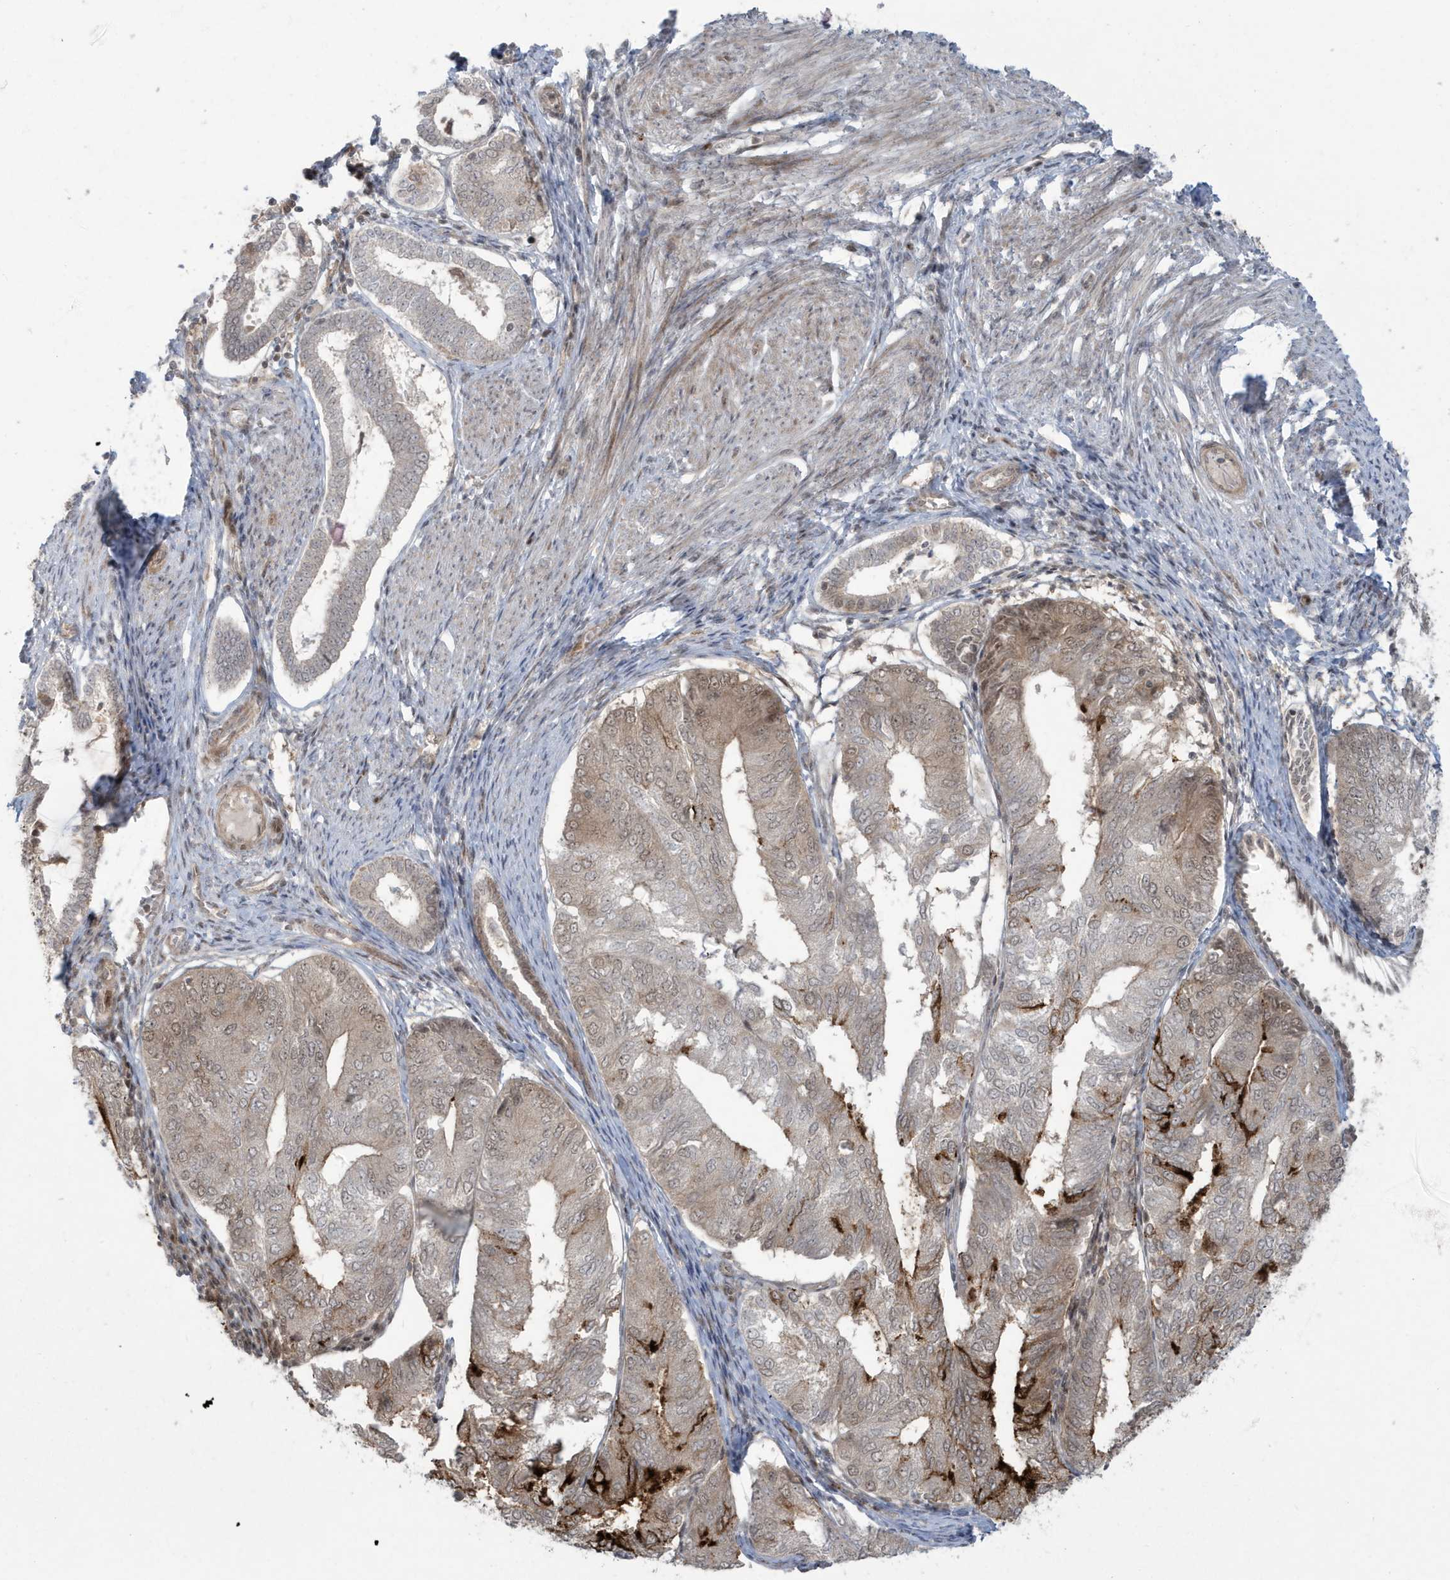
{"staining": {"intensity": "weak", "quantity": "25%-75%", "location": "cytoplasmic/membranous,nuclear"}, "tissue": "endometrial cancer", "cell_type": "Tumor cells", "image_type": "cancer", "snomed": [{"axis": "morphology", "description": "Adenocarcinoma, NOS"}, {"axis": "topography", "description": "Endometrium"}], "caption": "The micrograph displays a brown stain indicating the presence of a protein in the cytoplasmic/membranous and nuclear of tumor cells in endometrial cancer.", "gene": "C1orf52", "patient": {"sex": "female", "age": 81}}